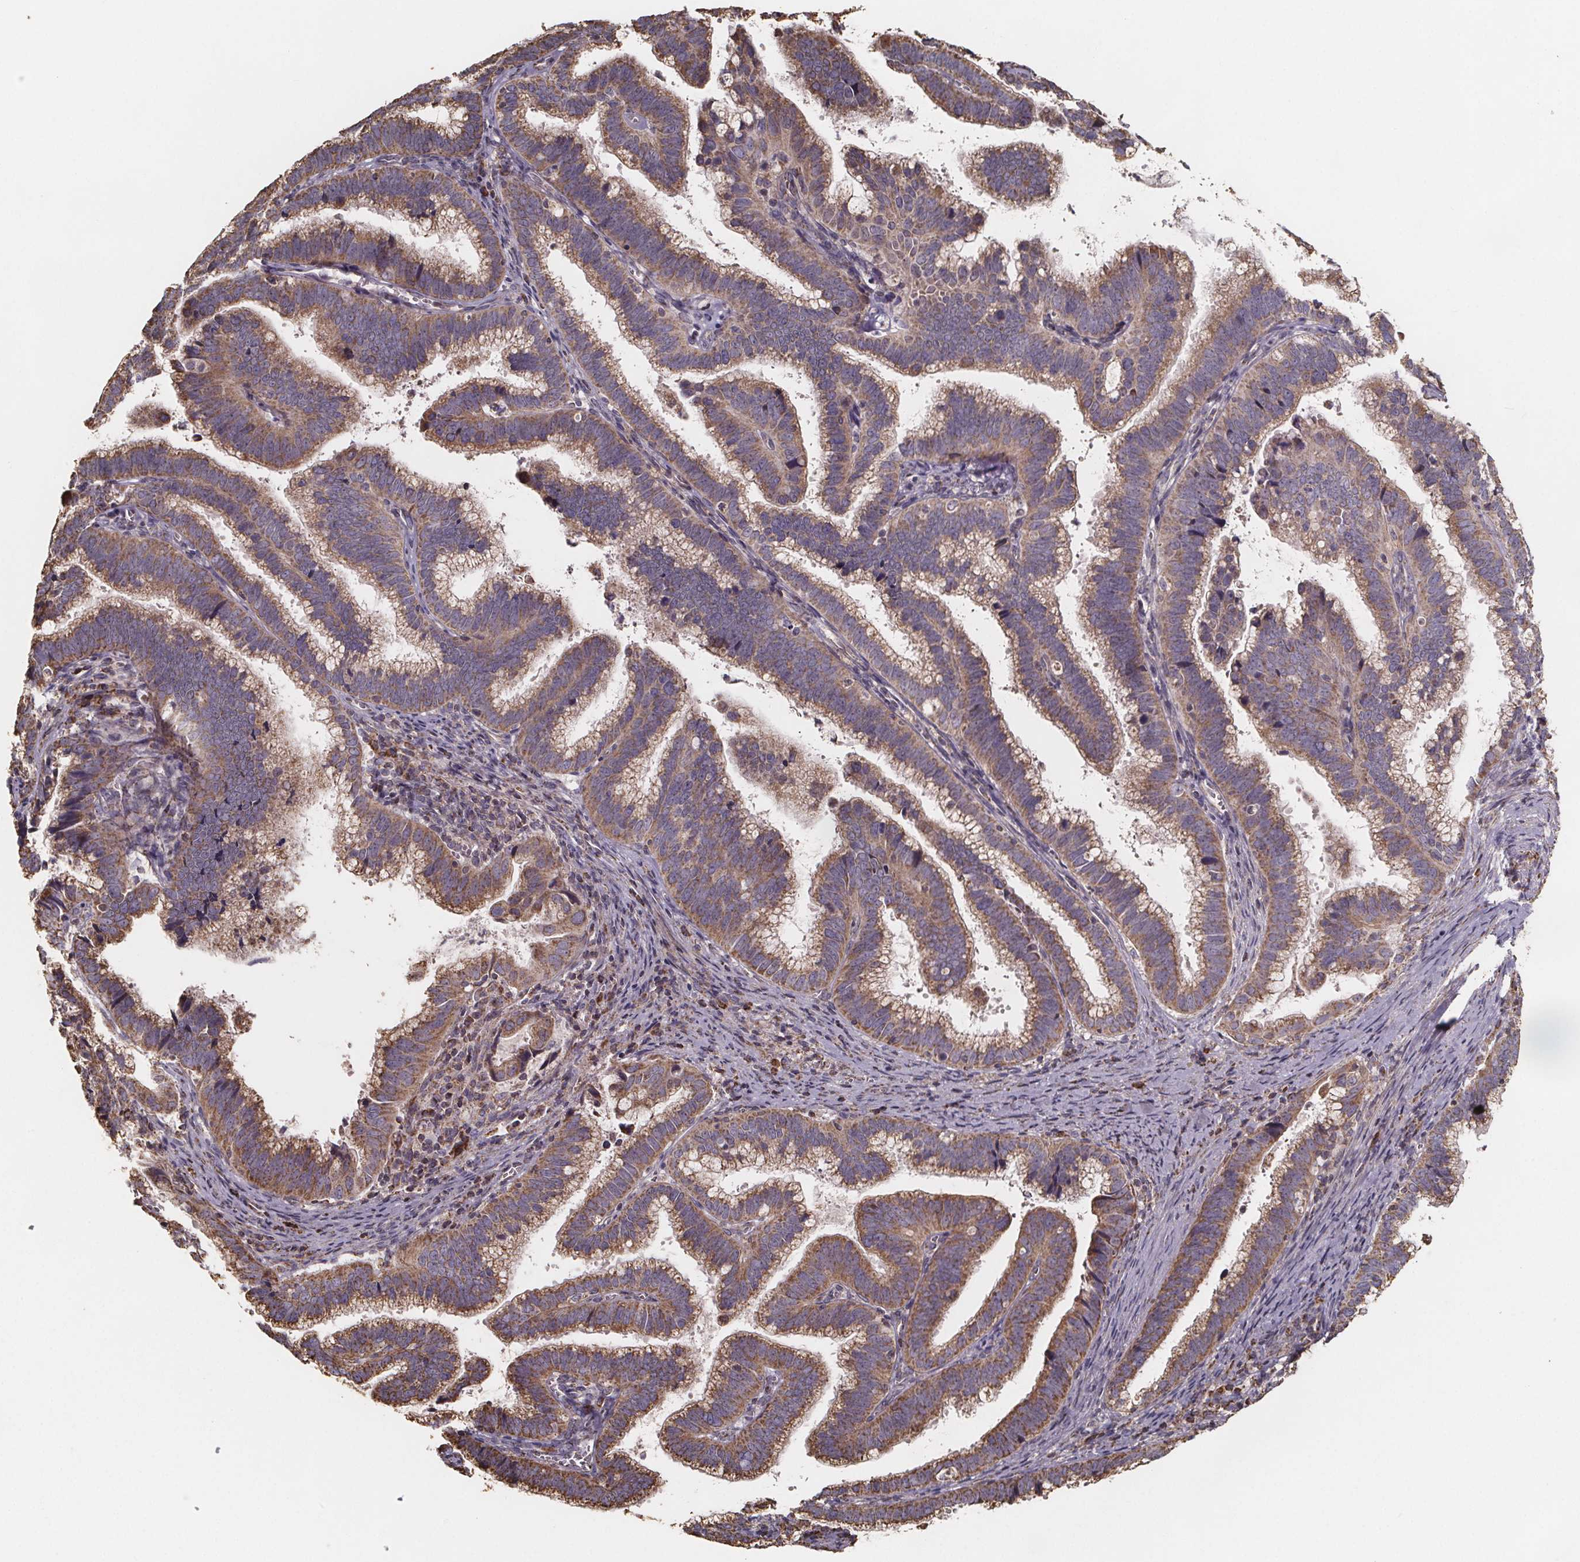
{"staining": {"intensity": "moderate", "quantity": ">75%", "location": "cytoplasmic/membranous"}, "tissue": "cervical cancer", "cell_type": "Tumor cells", "image_type": "cancer", "snomed": [{"axis": "morphology", "description": "Adenocarcinoma, NOS"}, {"axis": "topography", "description": "Cervix"}], "caption": "An image of cervical adenocarcinoma stained for a protein reveals moderate cytoplasmic/membranous brown staining in tumor cells.", "gene": "SLC35D2", "patient": {"sex": "female", "age": 61}}